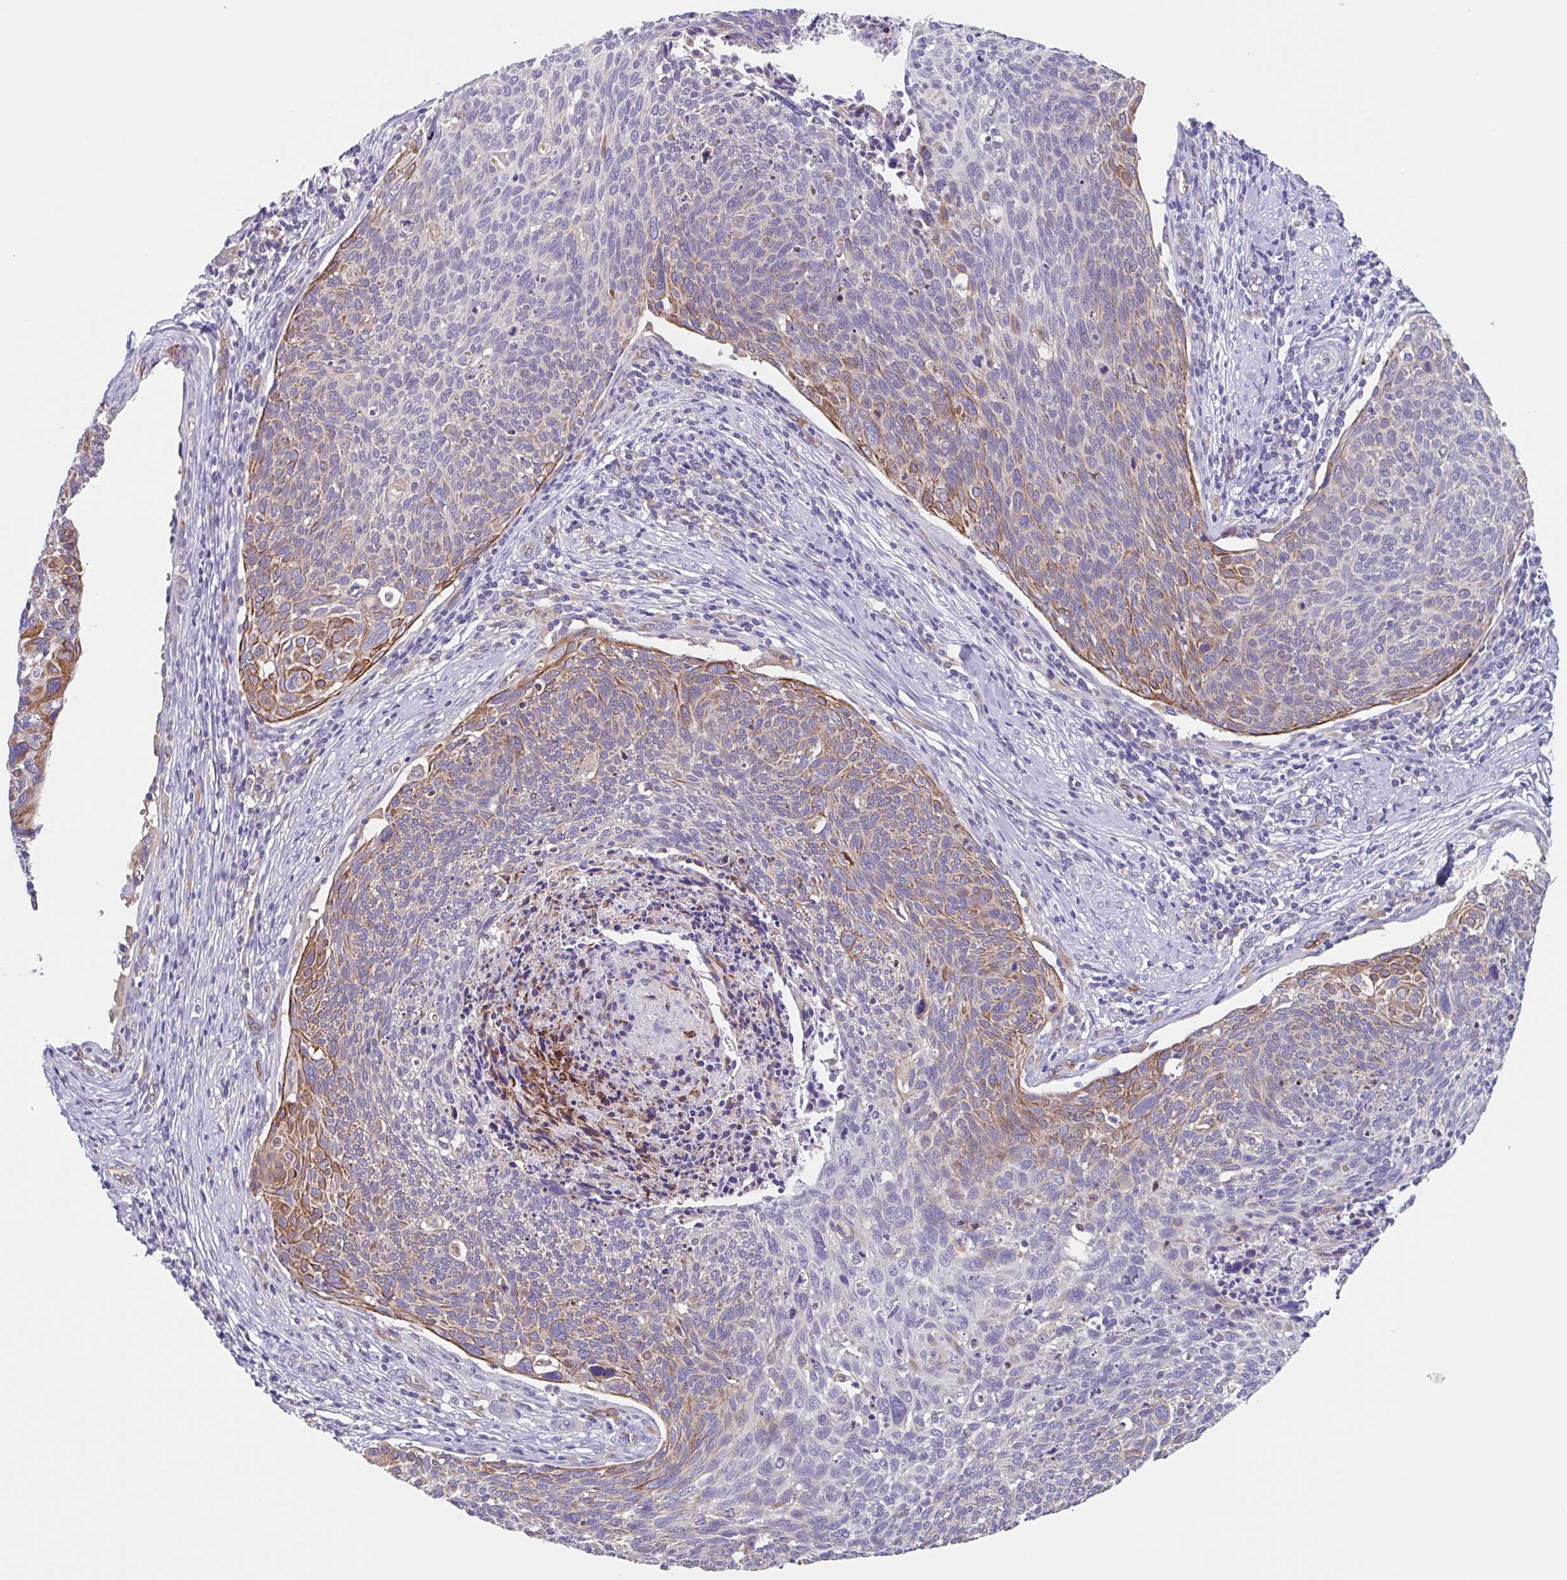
{"staining": {"intensity": "strong", "quantity": "<25%", "location": "cytoplasmic/membranous"}, "tissue": "cervical cancer", "cell_type": "Tumor cells", "image_type": "cancer", "snomed": [{"axis": "morphology", "description": "Squamous cell carcinoma, NOS"}, {"axis": "topography", "description": "Cervix"}], "caption": "Brown immunohistochemical staining in cervical cancer (squamous cell carcinoma) demonstrates strong cytoplasmic/membranous staining in approximately <25% of tumor cells.", "gene": "EHD4", "patient": {"sex": "female", "age": 49}}